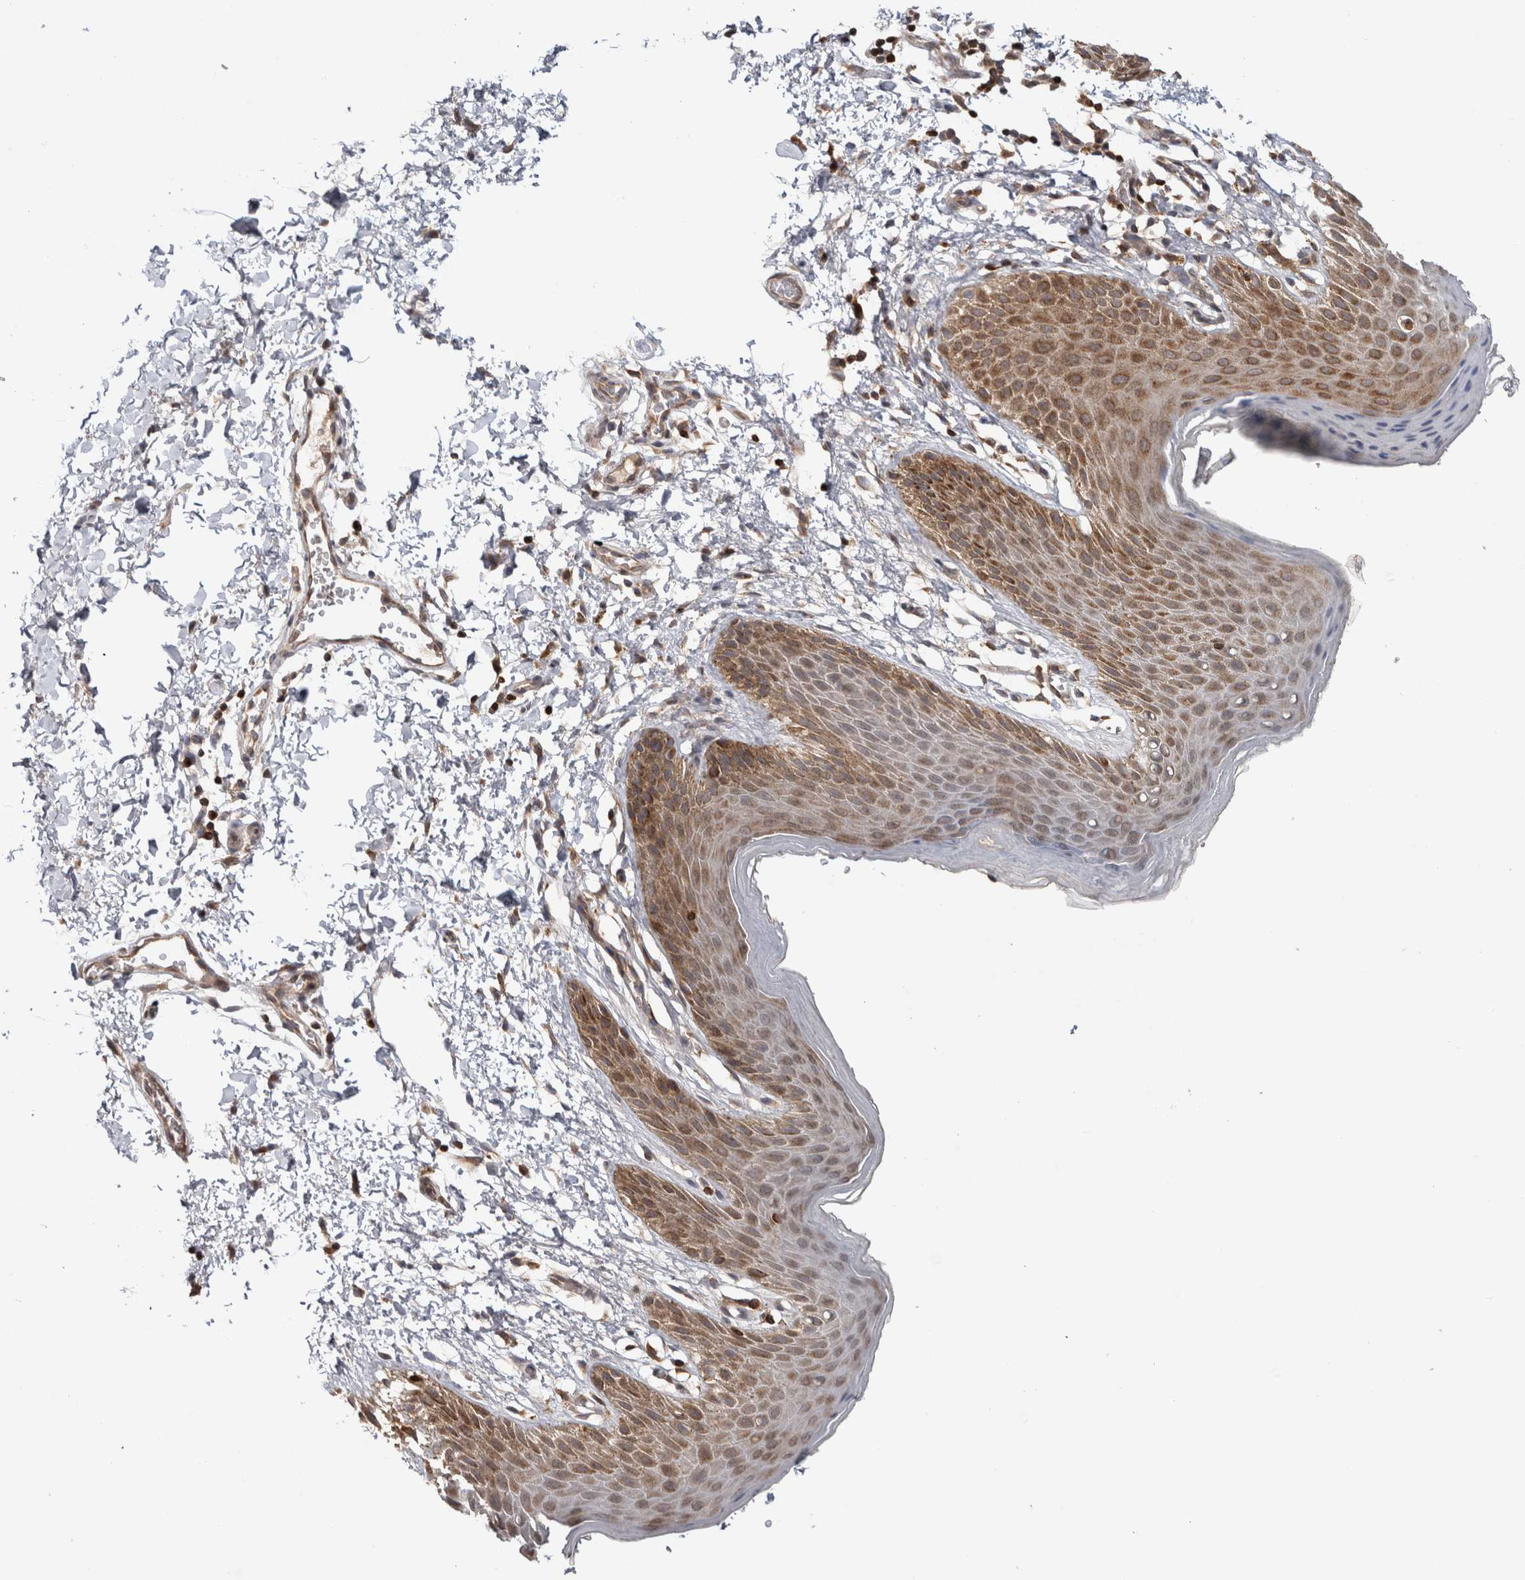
{"staining": {"intensity": "moderate", "quantity": ">75%", "location": "cytoplasmic/membranous"}, "tissue": "skin", "cell_type": "Epidermal cells", "image_type": "normal", "snomed": [{"axis": "morphology", "description": "Normal tissue, NOS"}, {"axis": "topography", "description": "Anal"}, {"axis": "topography", "description": "Peripheral nerve tissue"}], "caption": "Immunohistochemical staining of unremarkable skin displays >75% levels of moderate cytoplasmic/membranous protein positivity in approximately >75% of epidermal cells.", "gene": "HMOX2", "patient": {"sex": "male", "age": 44}}